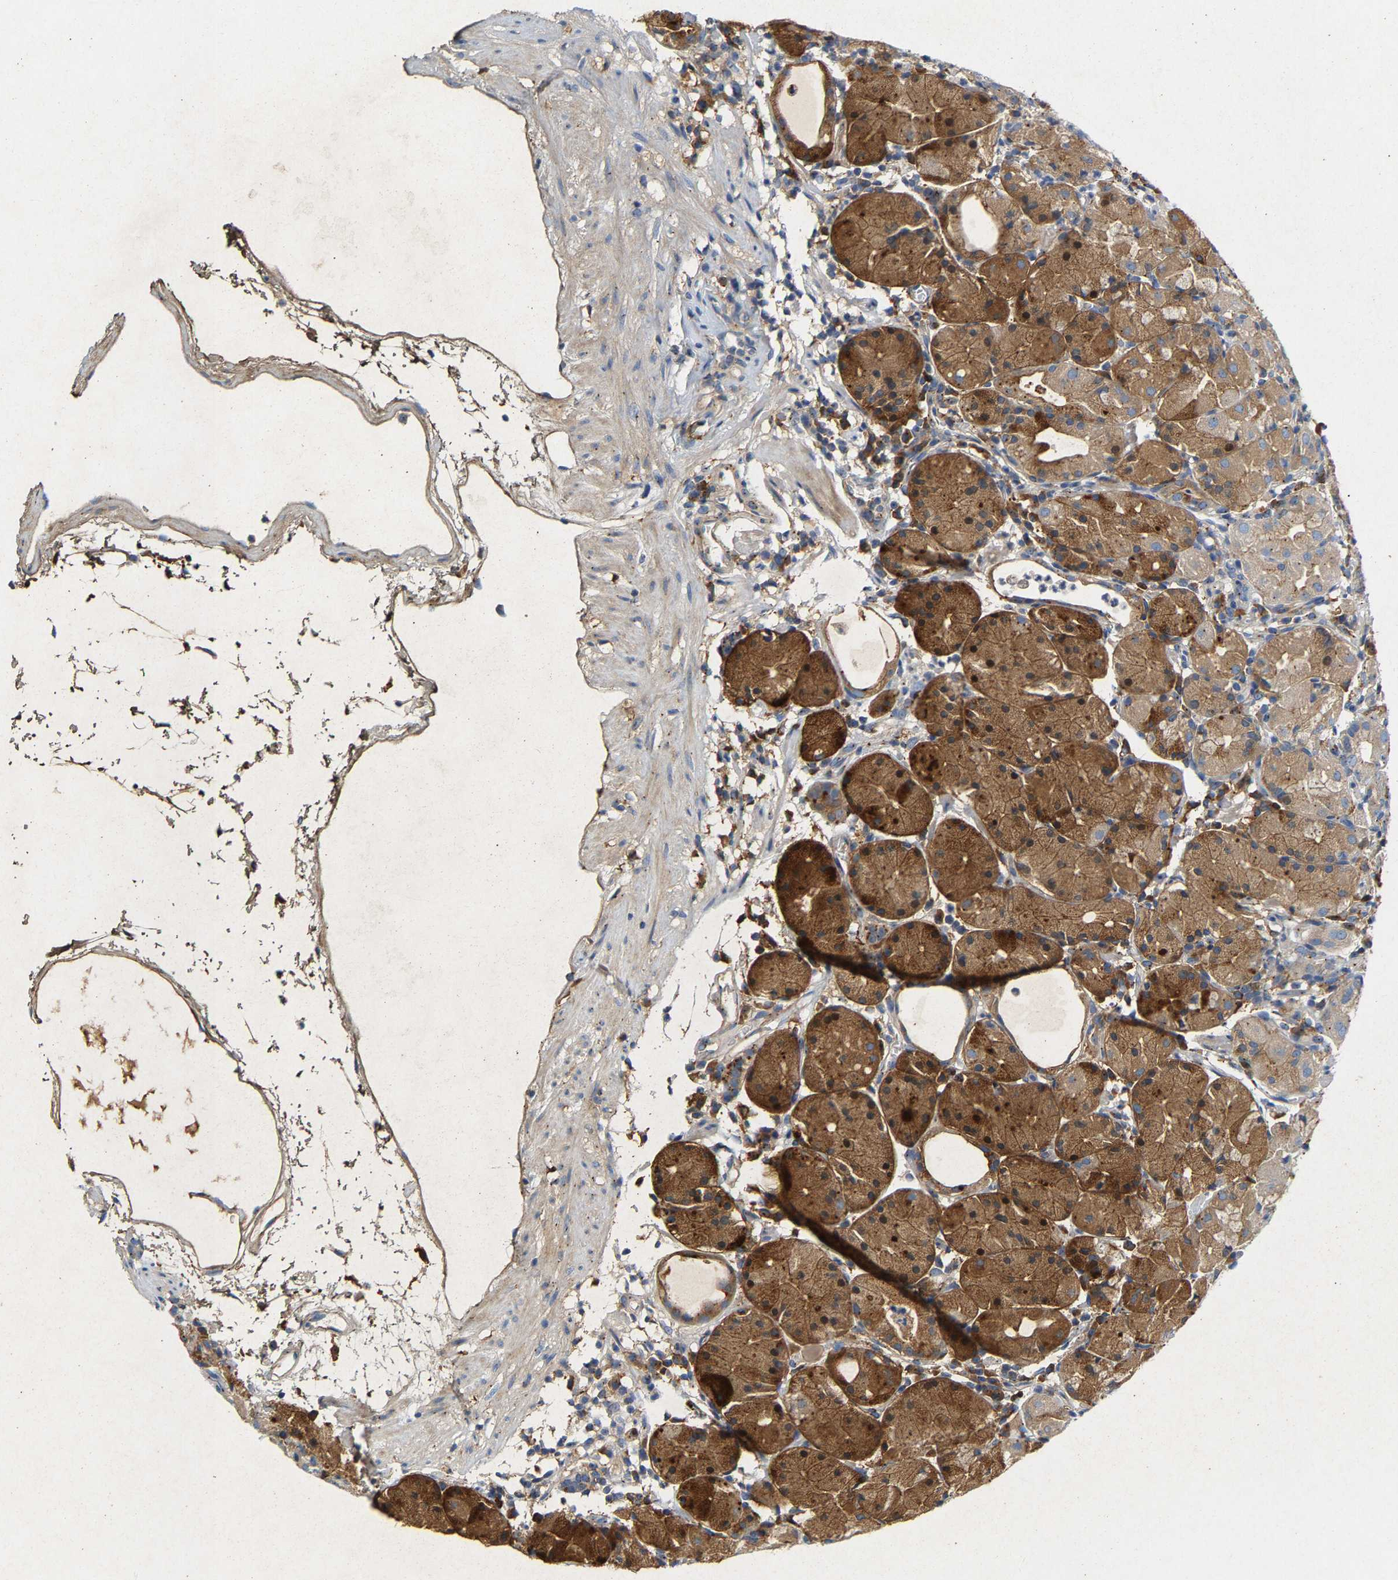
{"staining": {"intensity": "moderate", "quantity": ">75%", "location": "cytoplasmic/membranous"}, "tissue": "stomach", "cell_type": "Glandular cells", "image_type": "normal", "snomed": [{"axis": "morphology", "description": "Normal tissue, NOS"}, {"axis": "topography", "description": "Stomach"}, {"axis": "topography", "description": "Stomach, lower"}], "caption": "The photomicrograph shows staining of unremarkable stomach, revealing moderate cytoplasmic/membranous protein positivity (brown color) within glandular cells. (IHC, brightfield microscopy, high magnification).", "gene": "PCNT", "patient": {"sex": "female", "age": 75}}